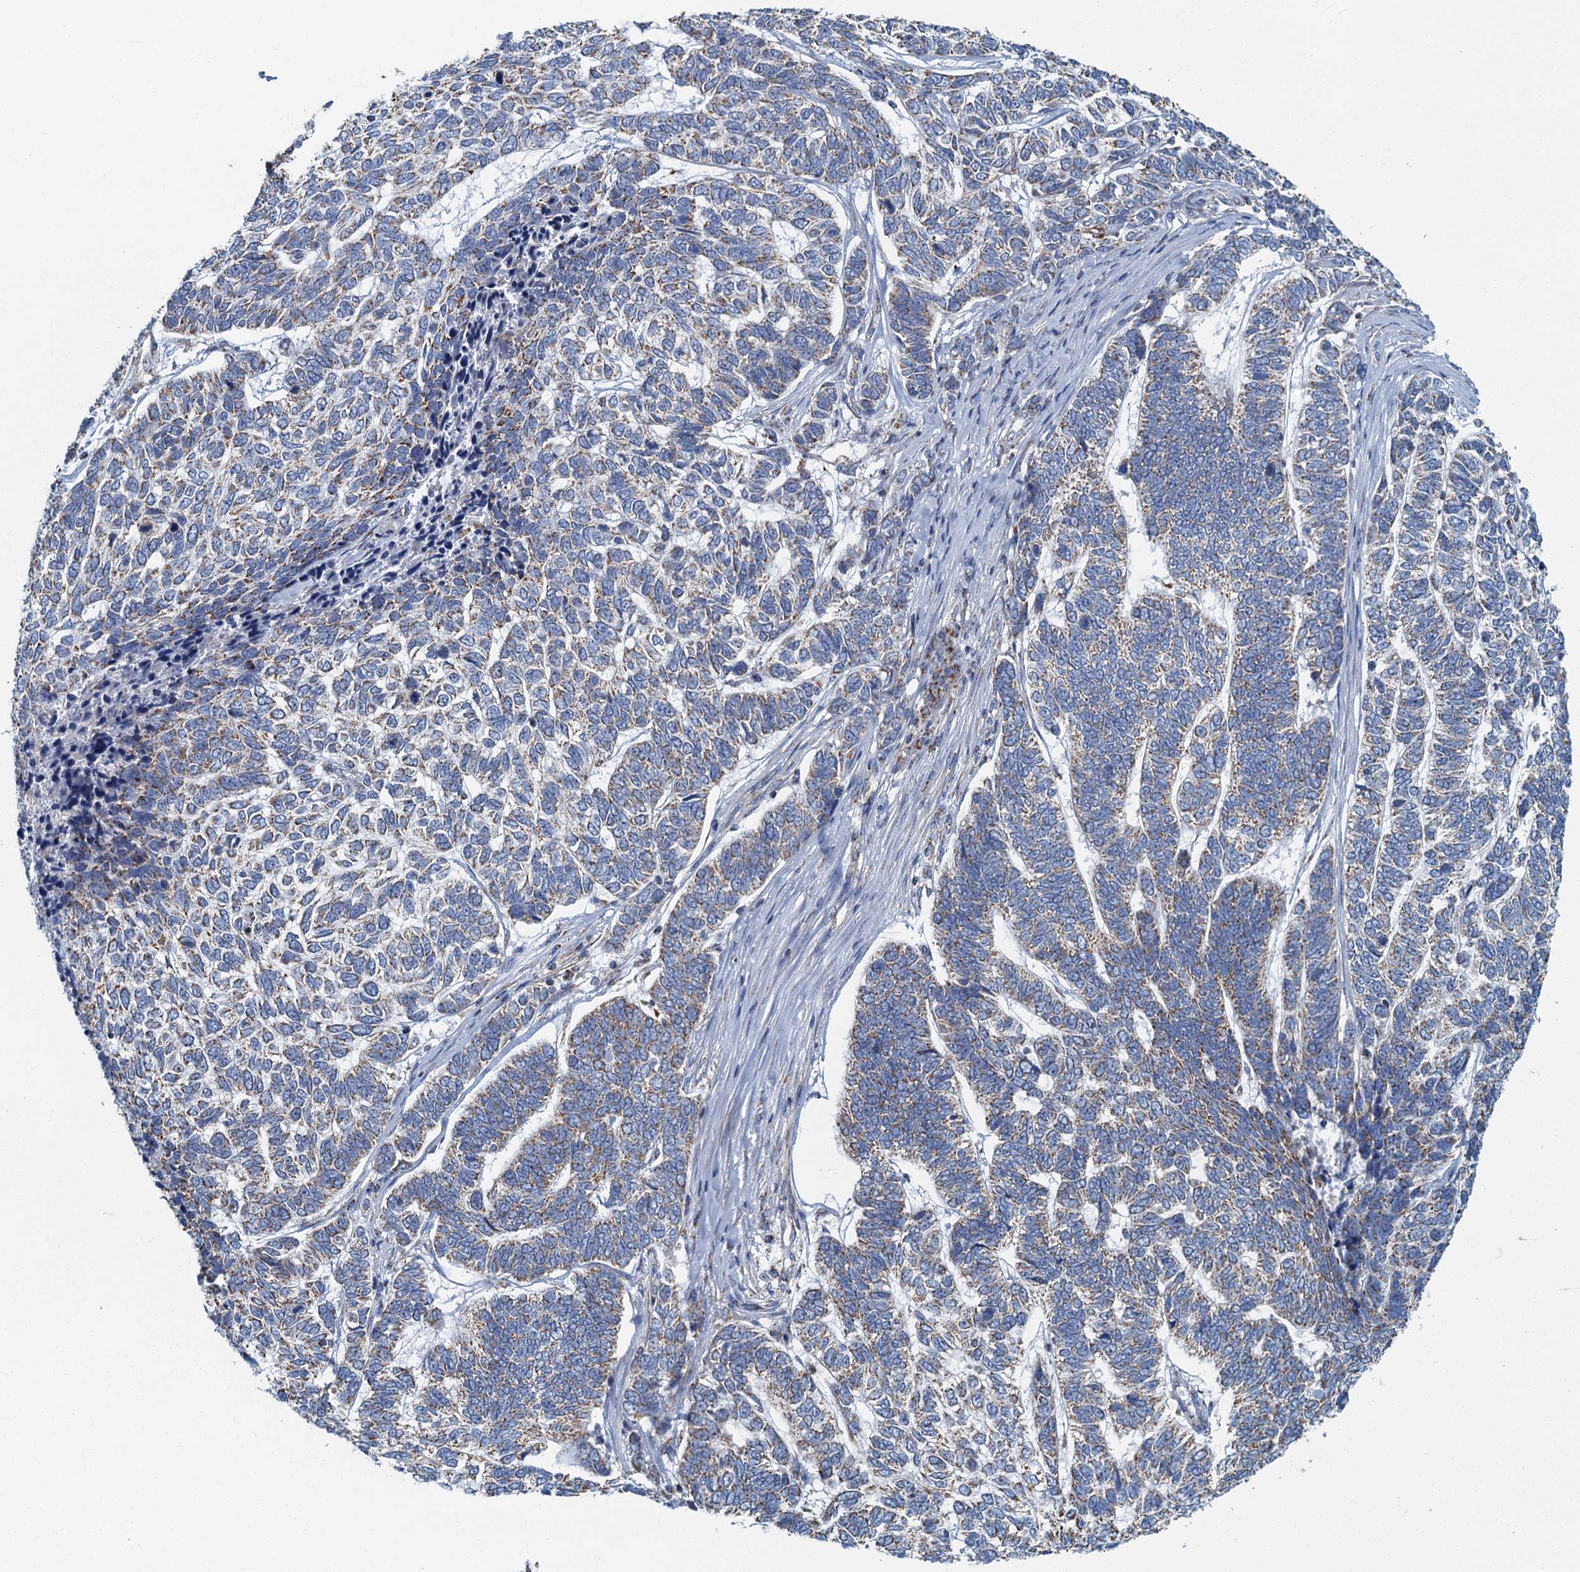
{"staining": {"intensity": "weak", "quantity": ">75%", "location": "cytoplasmic/membranous"}, "tissue": "skin cancer", "cell_type": "Tumor cells", "image_type": "cancer", "snomed": [{"axis": "morphology", "description": "Basal cell carcinoma"}, {"axis": "topography", "description": "Skin"}], "caption": "Tumor cells show weak cytoplasmic/membranous positivity in about >75% of cells in skin cancer.", "gene": "RAD9B", "patient": {"sex": "female", "age": 65}}